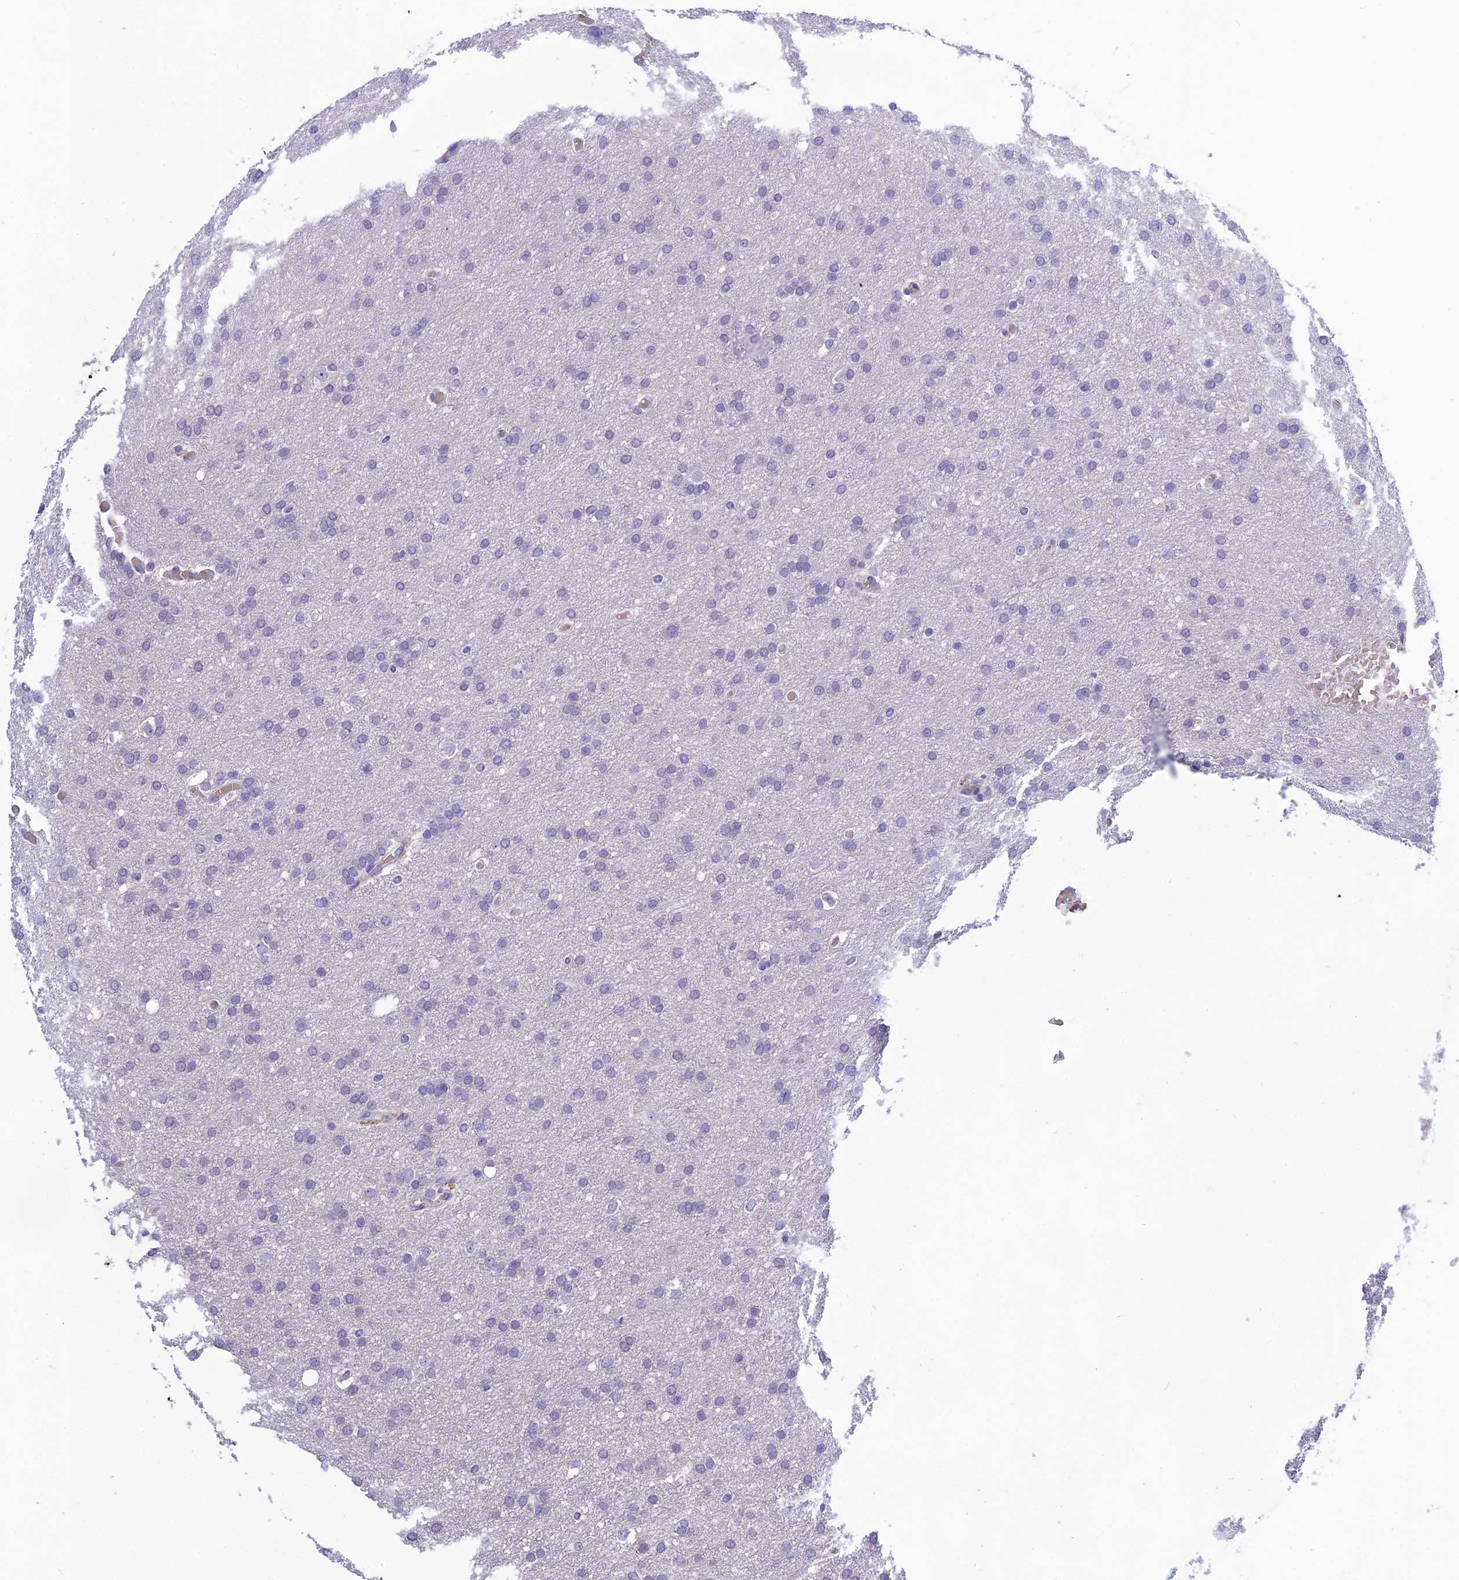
{"staining": {"intensity": "negative", "quantity": "none", "location": "none"}, "tissue": "glioma", "cell_type": "Tumor cells", "image_type": "cancer", "snomed": [{"axis": "morphology", "description": "Glioma, malignant, High grade"}, {"axis": "topography", "description": "Cerebral cortex"}], "caption": "Immunohistochemistry (IHC) of glioma displays no staining in tumor cells.", "gene": "KNOP1", "patient": {"sex": "female", "age": 36}}